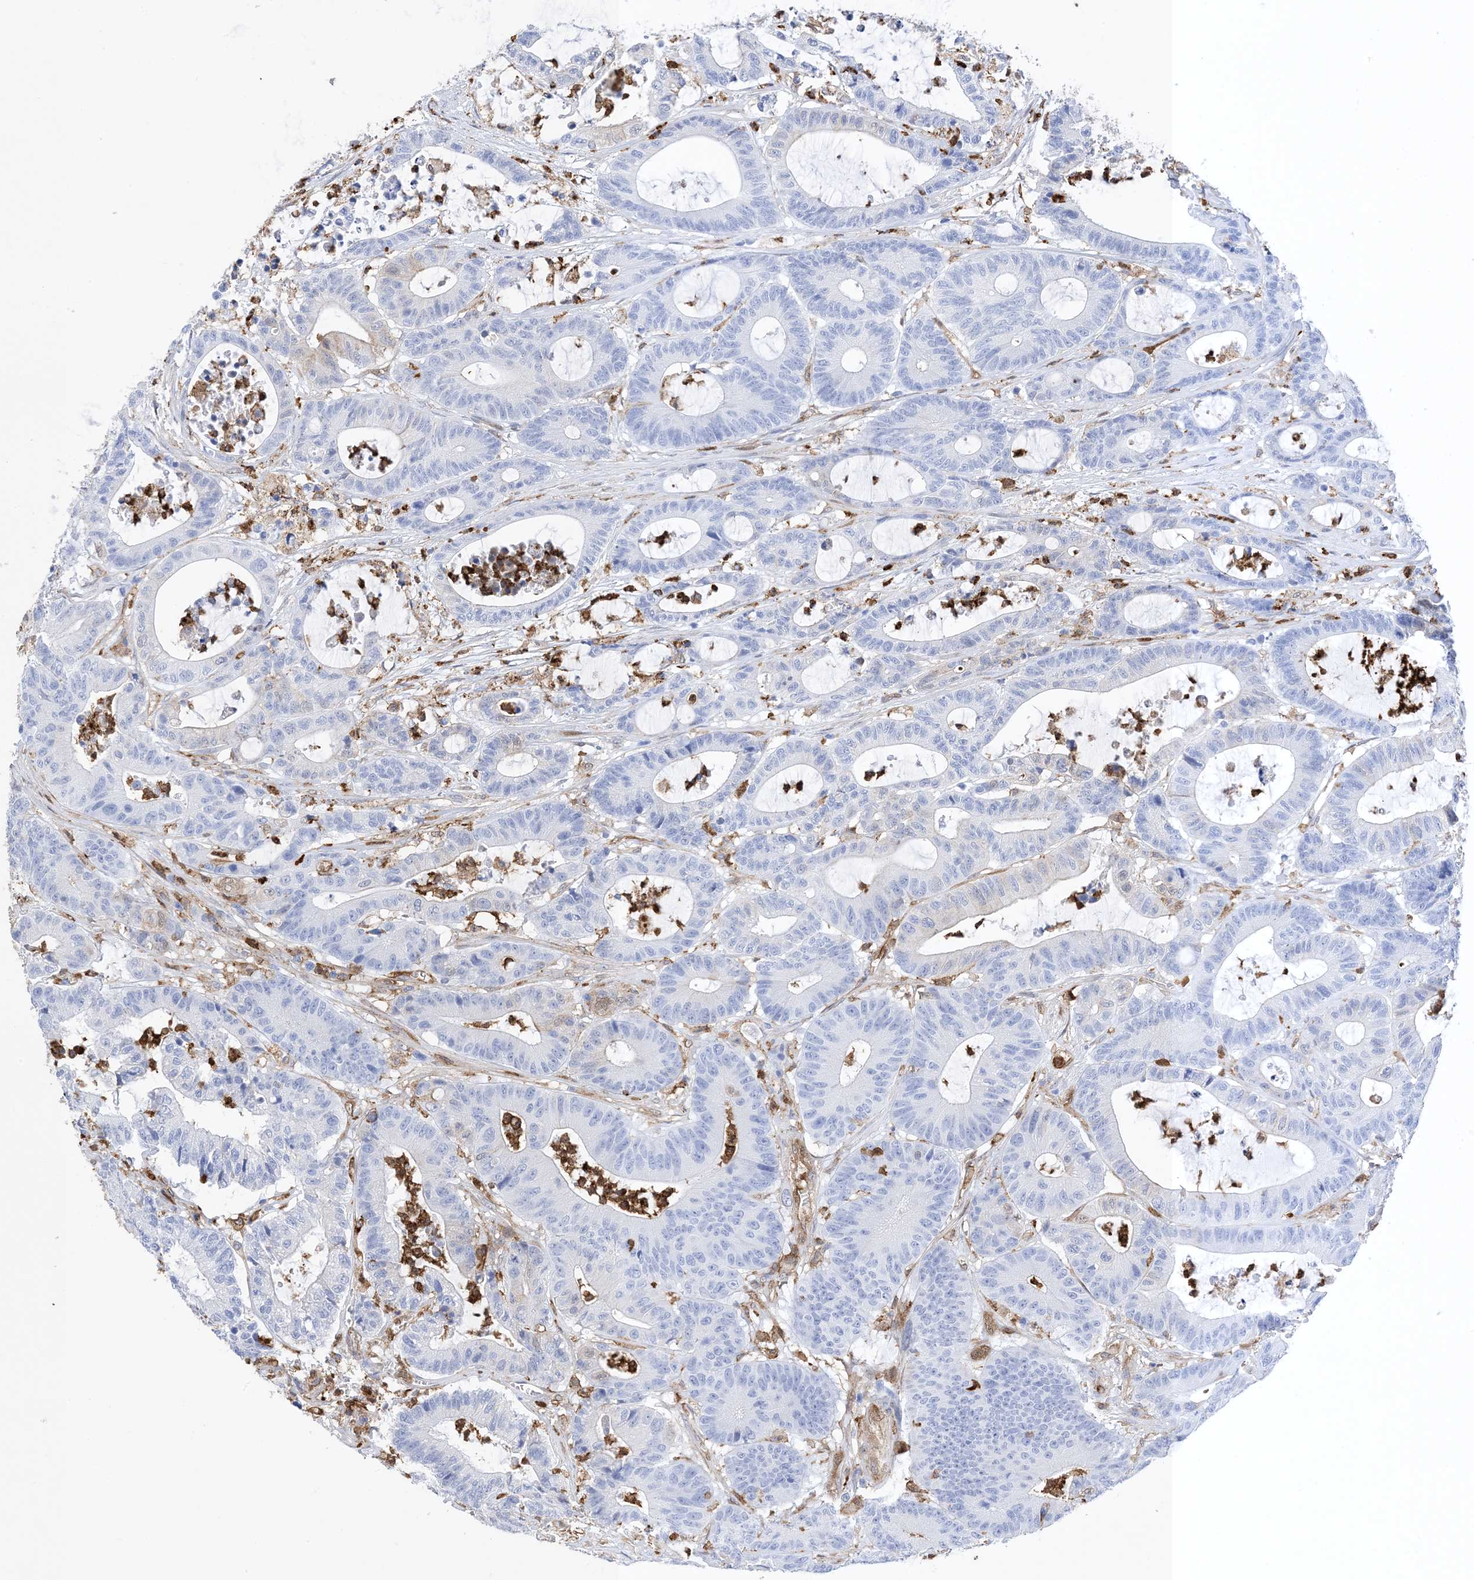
{"staining": {"intensity": "negative", "quantity": "none", "location": "none"}, "tissue": "colorectal cancer", "cell_type": "Tumor cells", "image_type": "cancer", "snomed": [{"axis": "morphology", "description": "Adenocarcinoma, NOS"}, {"axis": "topography", "description": "Colon"}], "caption": "The image exhibits no significant expression in tumor cells of colorectal cancer (adenocarcinoma).", "gene": "ANXA1", "patient": {"sex": "female", "age": 84}}